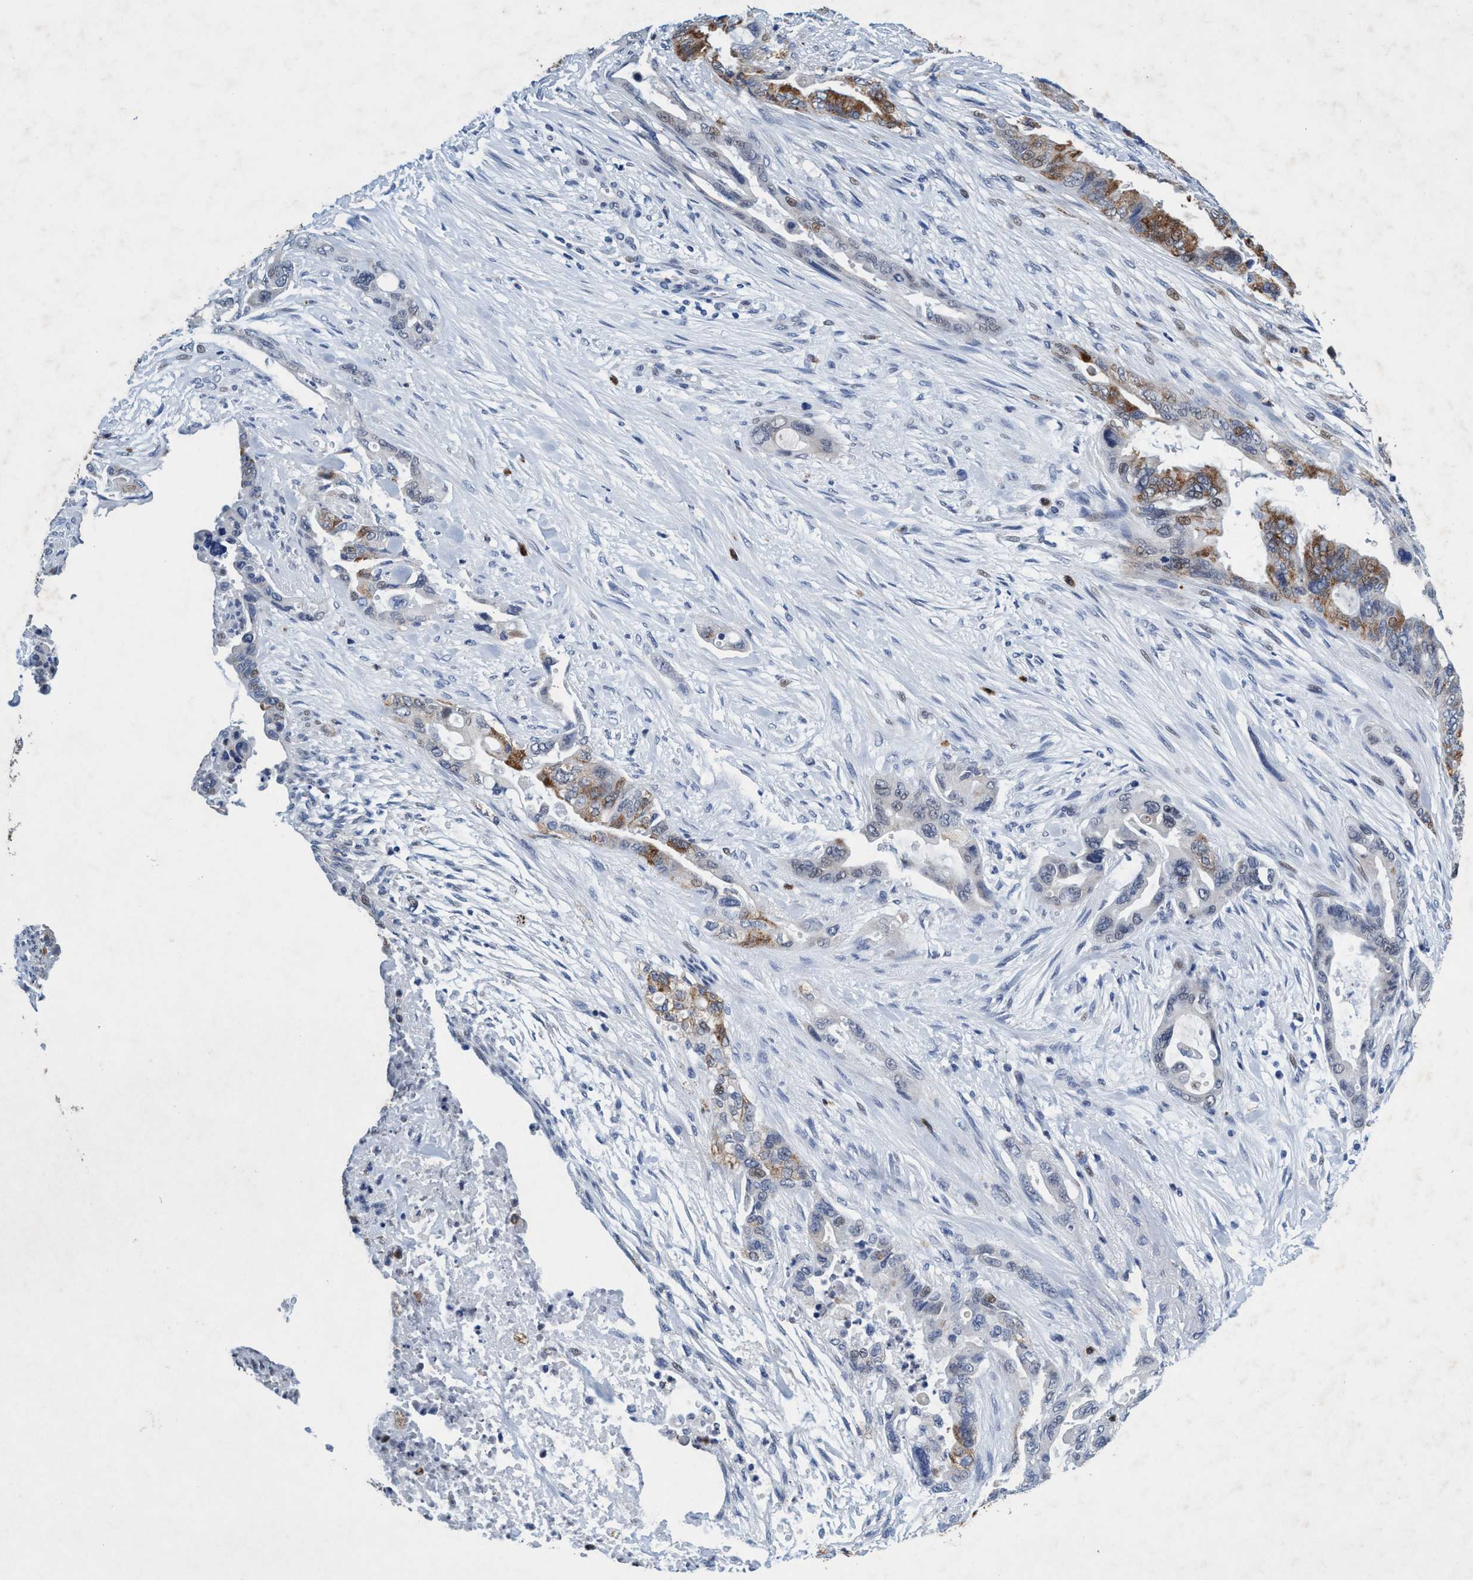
{"staining": {"intensity": "moderate", "quantity": "<25%", "location": "cytoplasmic/membranous"}, "tissue": "pancreatic cancer", "cell_type": "Tumor cells", "image_type": "cancer", "snomed": [{"axis": "morphology", "description": "Adenocarcinoma, NOS"}, {"axis": "topography", "description": "Pancreas"}], "caption": "Immunohistochemistry staining of pancreatic cancer, which exhibits low levels of moderate cytoplasmic/membranous staining in approximately <25% of tumor cells indicating moderate cytoplasmic/membranous protein expression. The staining was performed using DAB (3,3'-diaminobenzidine) (brown) for protein detection and nuclei were counterstained in hematoxylin (blue).", "gene": "GRB14", "patient": {"sex": "male", "age": 70}}